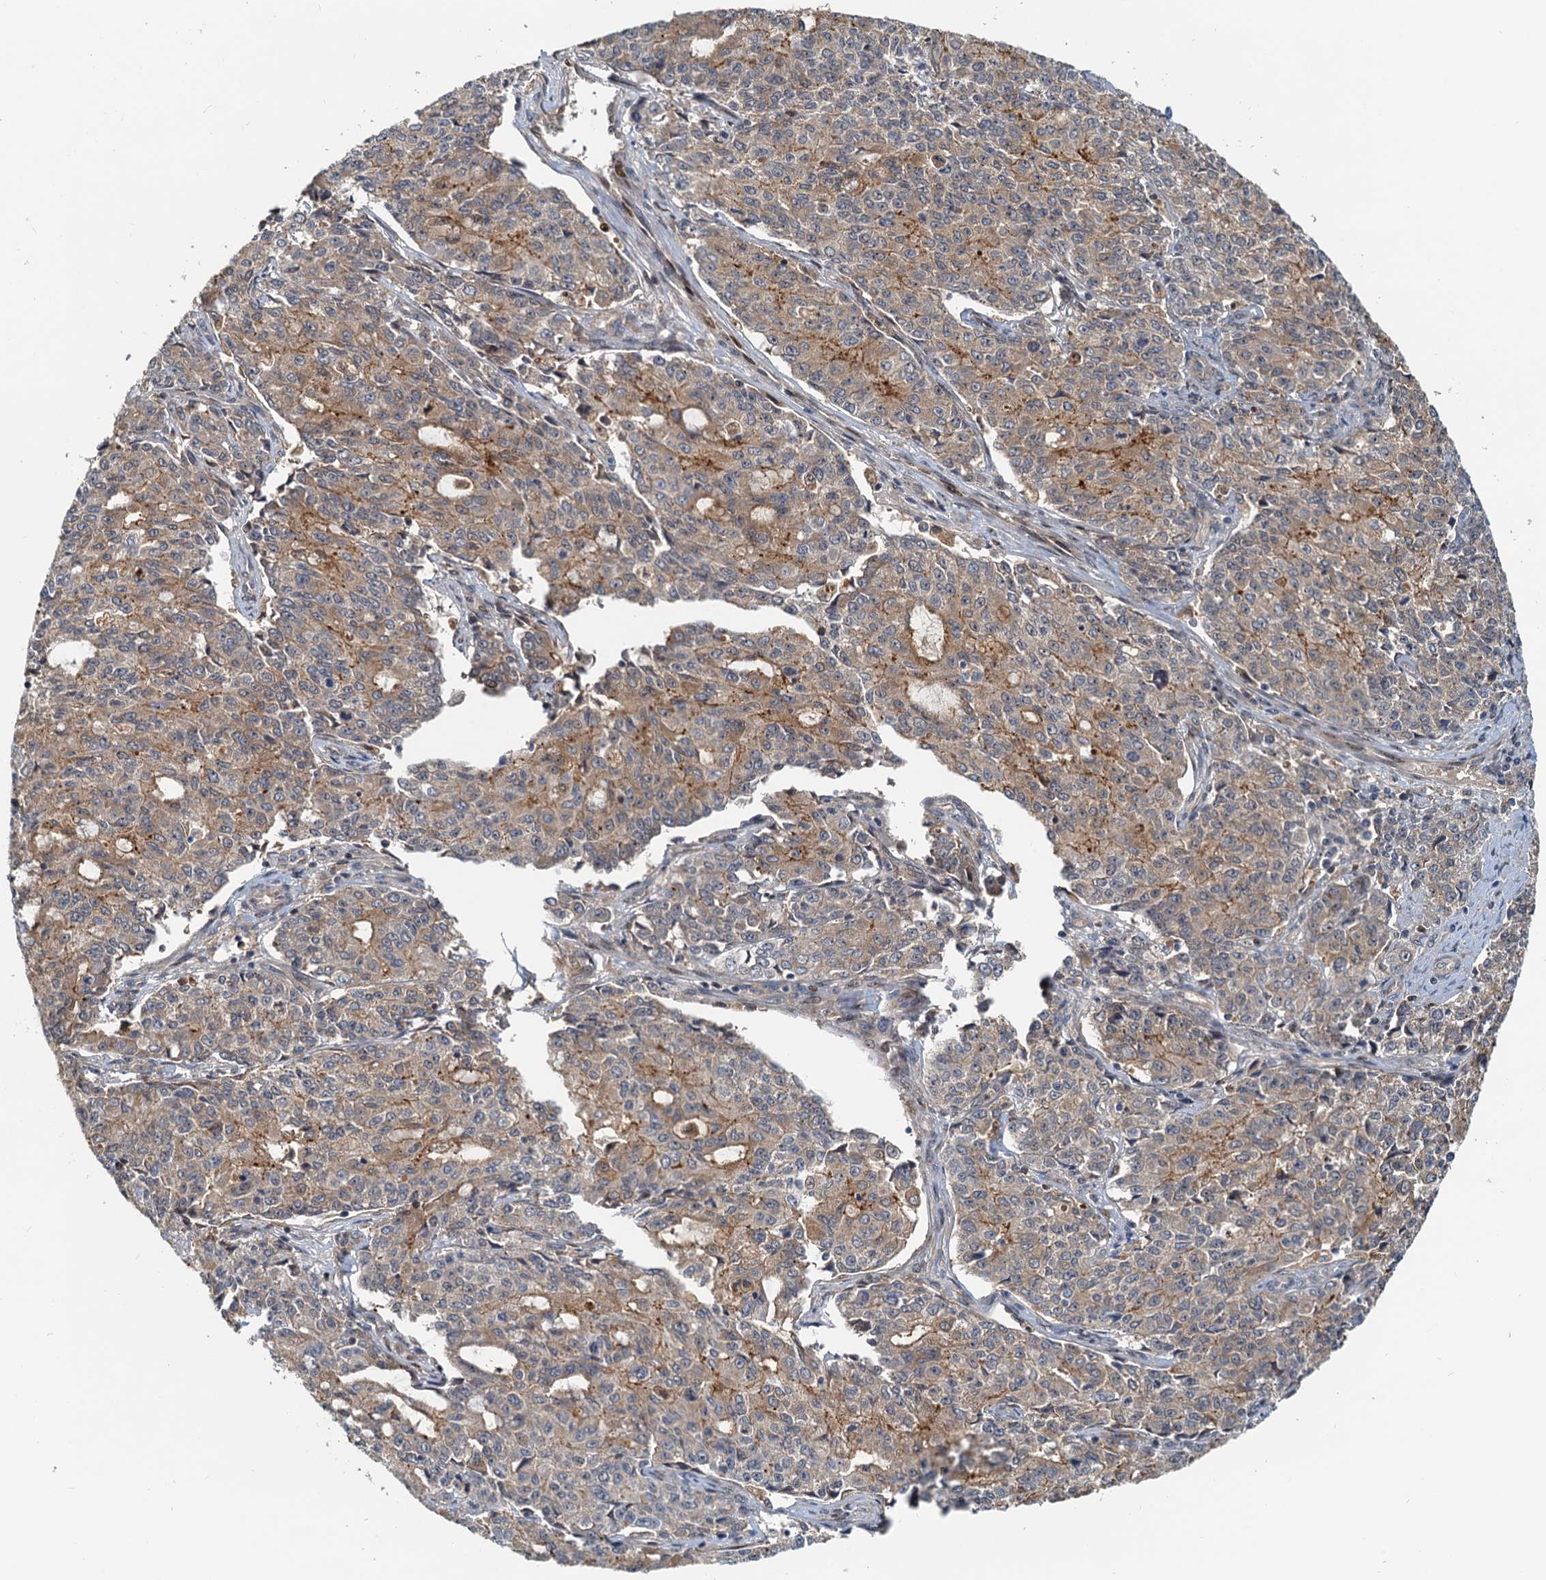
{"staining": {"intensity": "weak", "quantity": ">75%", "location": "cytoplasmic/membranous"}, "tissue": "endometrial cancer", "cell_type": "Tumor cells", "image_type": "cancer", "snomed": [{"axis": "morphology", "description": "Adenocarcinoma, NOS"}, {"axis": "topography", "description": "Endometrium"}], "caption": "A low amount of weak cytoplasmic/membranous staining is present in approximately >75% of tumor cells in endometrial cancer (adenocarcinoma) tissue. Using DAB (3,3'-diaminobenzidine) (brown) and hematoxylin (blue) stains, captured at high magnification using brightfield microscopy.", "gene": "TOLLIP", "patient": {"sex": "female", "age": 50}}